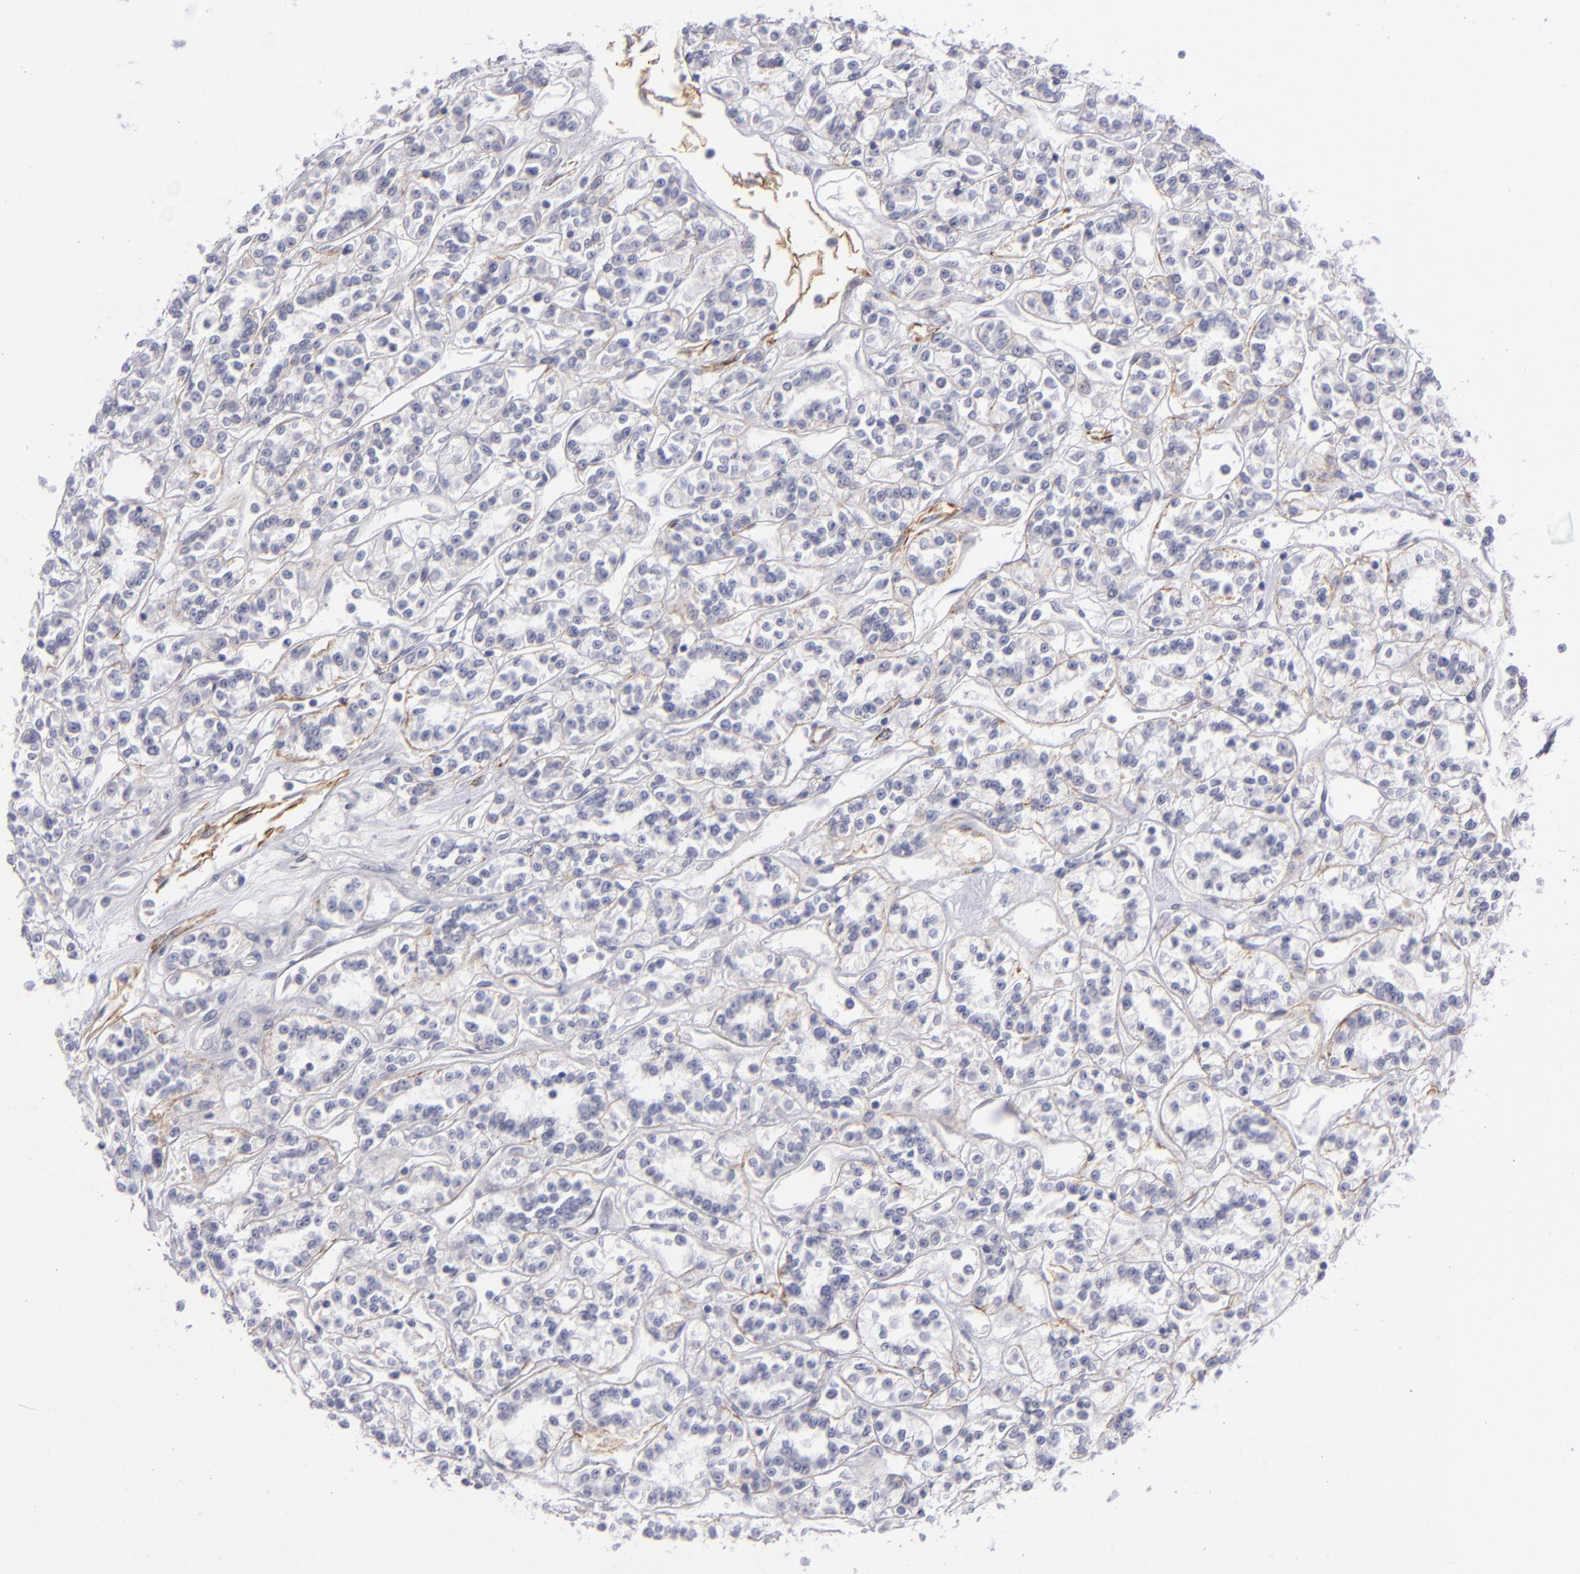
{"staining": {"intensity": "negative", "quantity": "none", "location": "none"}, "tissue": "renal cancer", "cell_type": "Tumor cells", "image_type": "cancer", "snomed": [{"axis": "morphology", "description": "Adenocarcinoma, NOS"}, {"axis": "topography", "description": "Kidney"}], "caption": "Tumor cells show no significant protein staining in renal cancer (adenocarcinoma).", "gene": "ITGB4", "patient": {"sex": "female", "age": 76}}